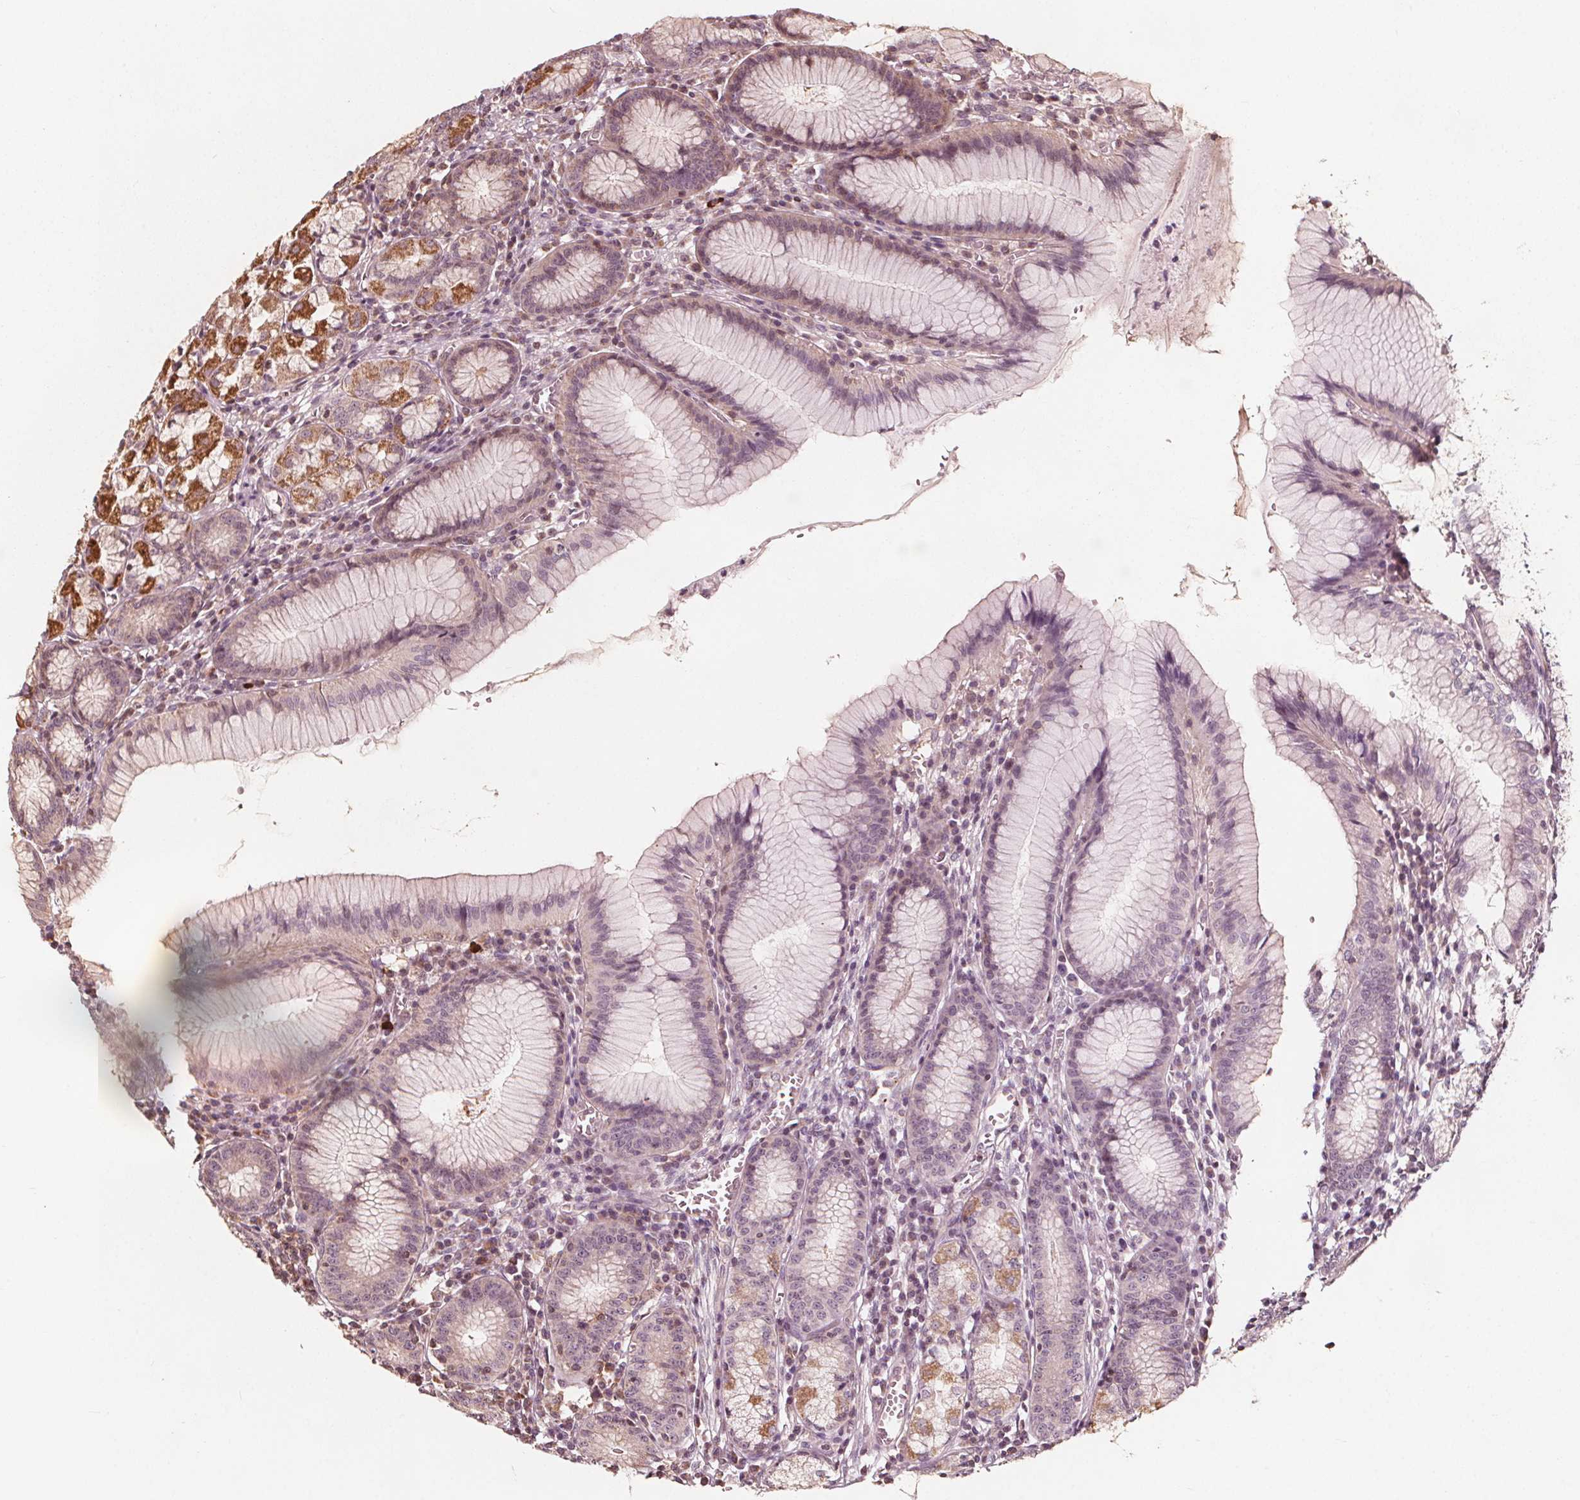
{"staining": {"intensity": "moderate", "quantity": "<25%", "location": "cytoplasmic/membranous"}, "tissue": "stomach", "cell_type": "Glandular cells", "image_type": "normal", "snomed": [{"axis": "morphology", "description": "Normal tissue, NOS"}, {"axis": "topography", "description": "Stomach"}], "caption": "Protein expression analysis of unremarkable human stomach reveals moderate cytoplasmic/membranous expression in approximately <25% of glandular cells. Using DAB (3,3'-diaminobenzidine) (brown) and hematoxylin (blue) stains, captured at high magnification using brightfield microscopy.", "gene": "AIP", "patient": {"sex": "male", "age": 55}}